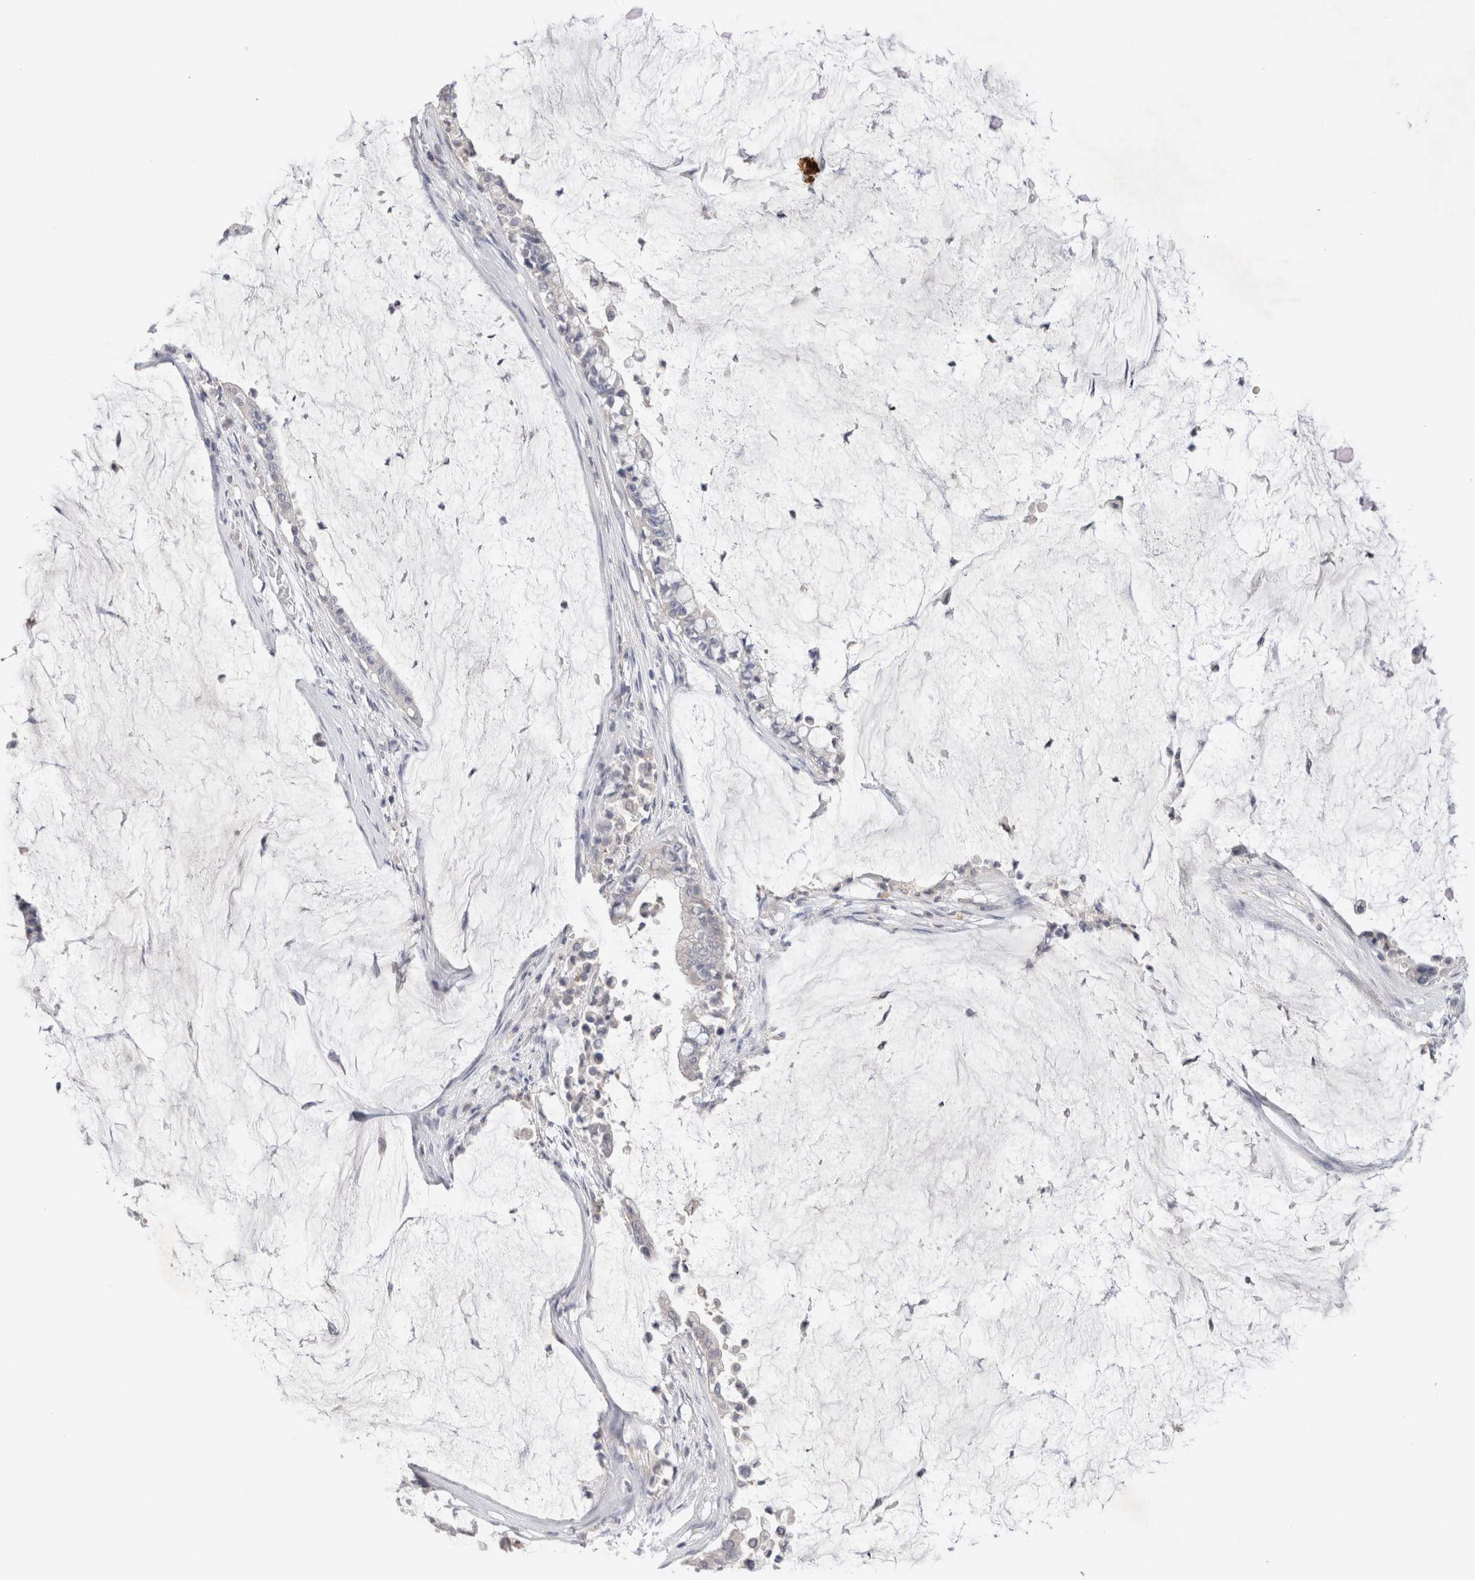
{"staining": {"intensity": "negative", "quantity": "none", "location": "none"}, "tissue": "pancreatic cancer", "cell_type": "Tumor cells", "image_type": "cancer", "snomed": [{"axis": "morphology", "description": "Adenocarcinoma, NOS"}, {"axis": "topography", "description": "Pancreas"}], "caption": "The immunohistochemistry (IHC) photomicrograph has no significant staining in tumor cells of pancreatic cancer tissue. (Immunohistochemistry (ihc), brightfield microscopy, high magnification).", "gene": "MPP2", "patient": {"sex": "male", "age": 41}}